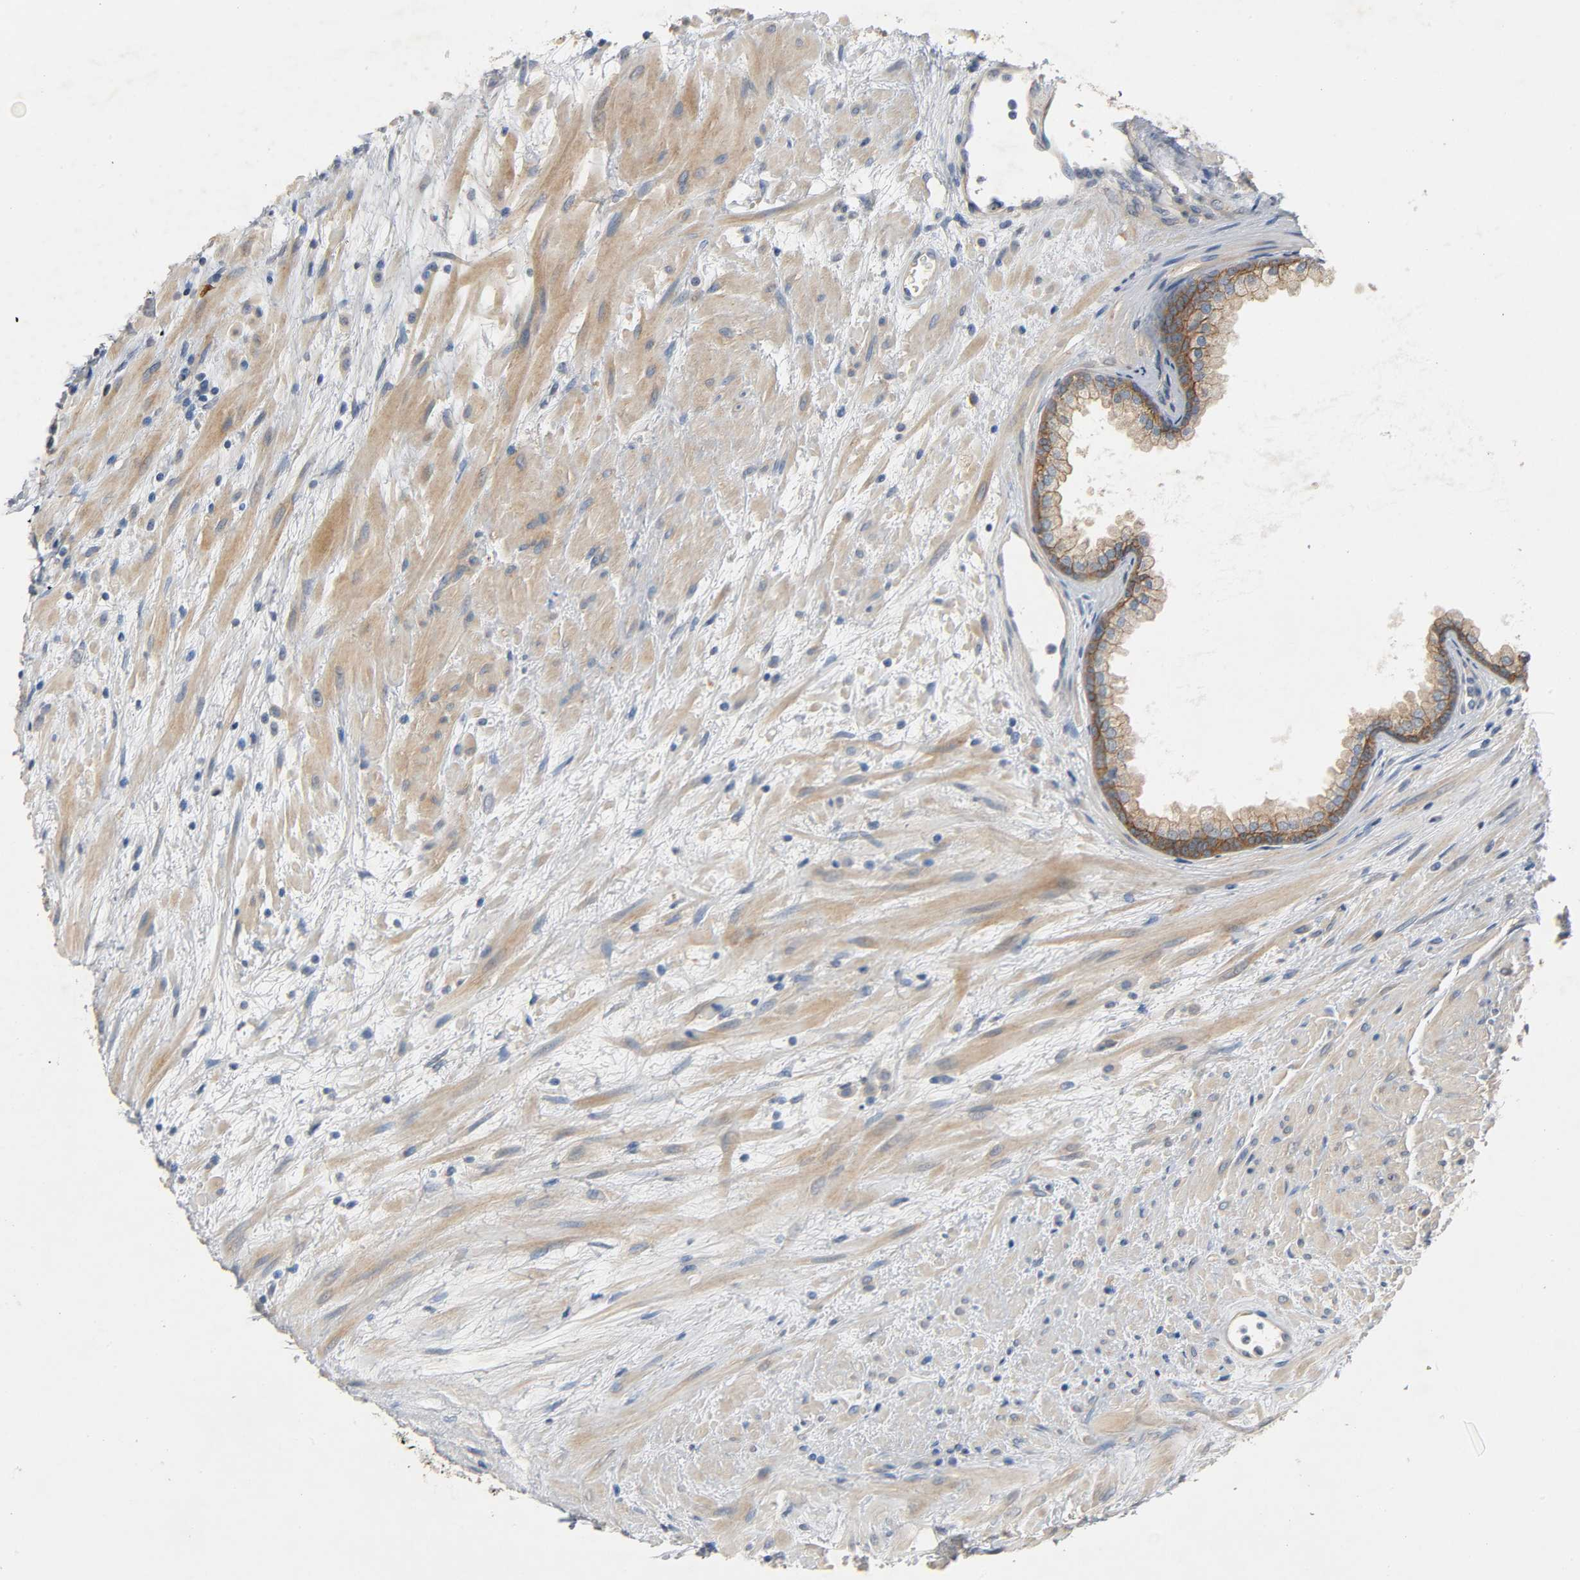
{"staining": {"intensity": "moderate", "quantity": ">75%", "location": "cytoplasmic/membranous"}, "tissue": "prostate", "cell_type": "Glandular cells", "image_type": "normal", "snomed": [{"axis": "morphology", "description": "Normal tissue, NOS"}, {"axis": "topography", "description": "Prostate"}], "caption": "Immunohistochemistry (IHC) image of normal human prostate stained for a protein (brown), which shows medium levels of moderate cytoplasmic/membranous staining in about >75% of glandular cells.", "gene": "ARPC1A", "patient": {"sex": "male", "age": 76}}